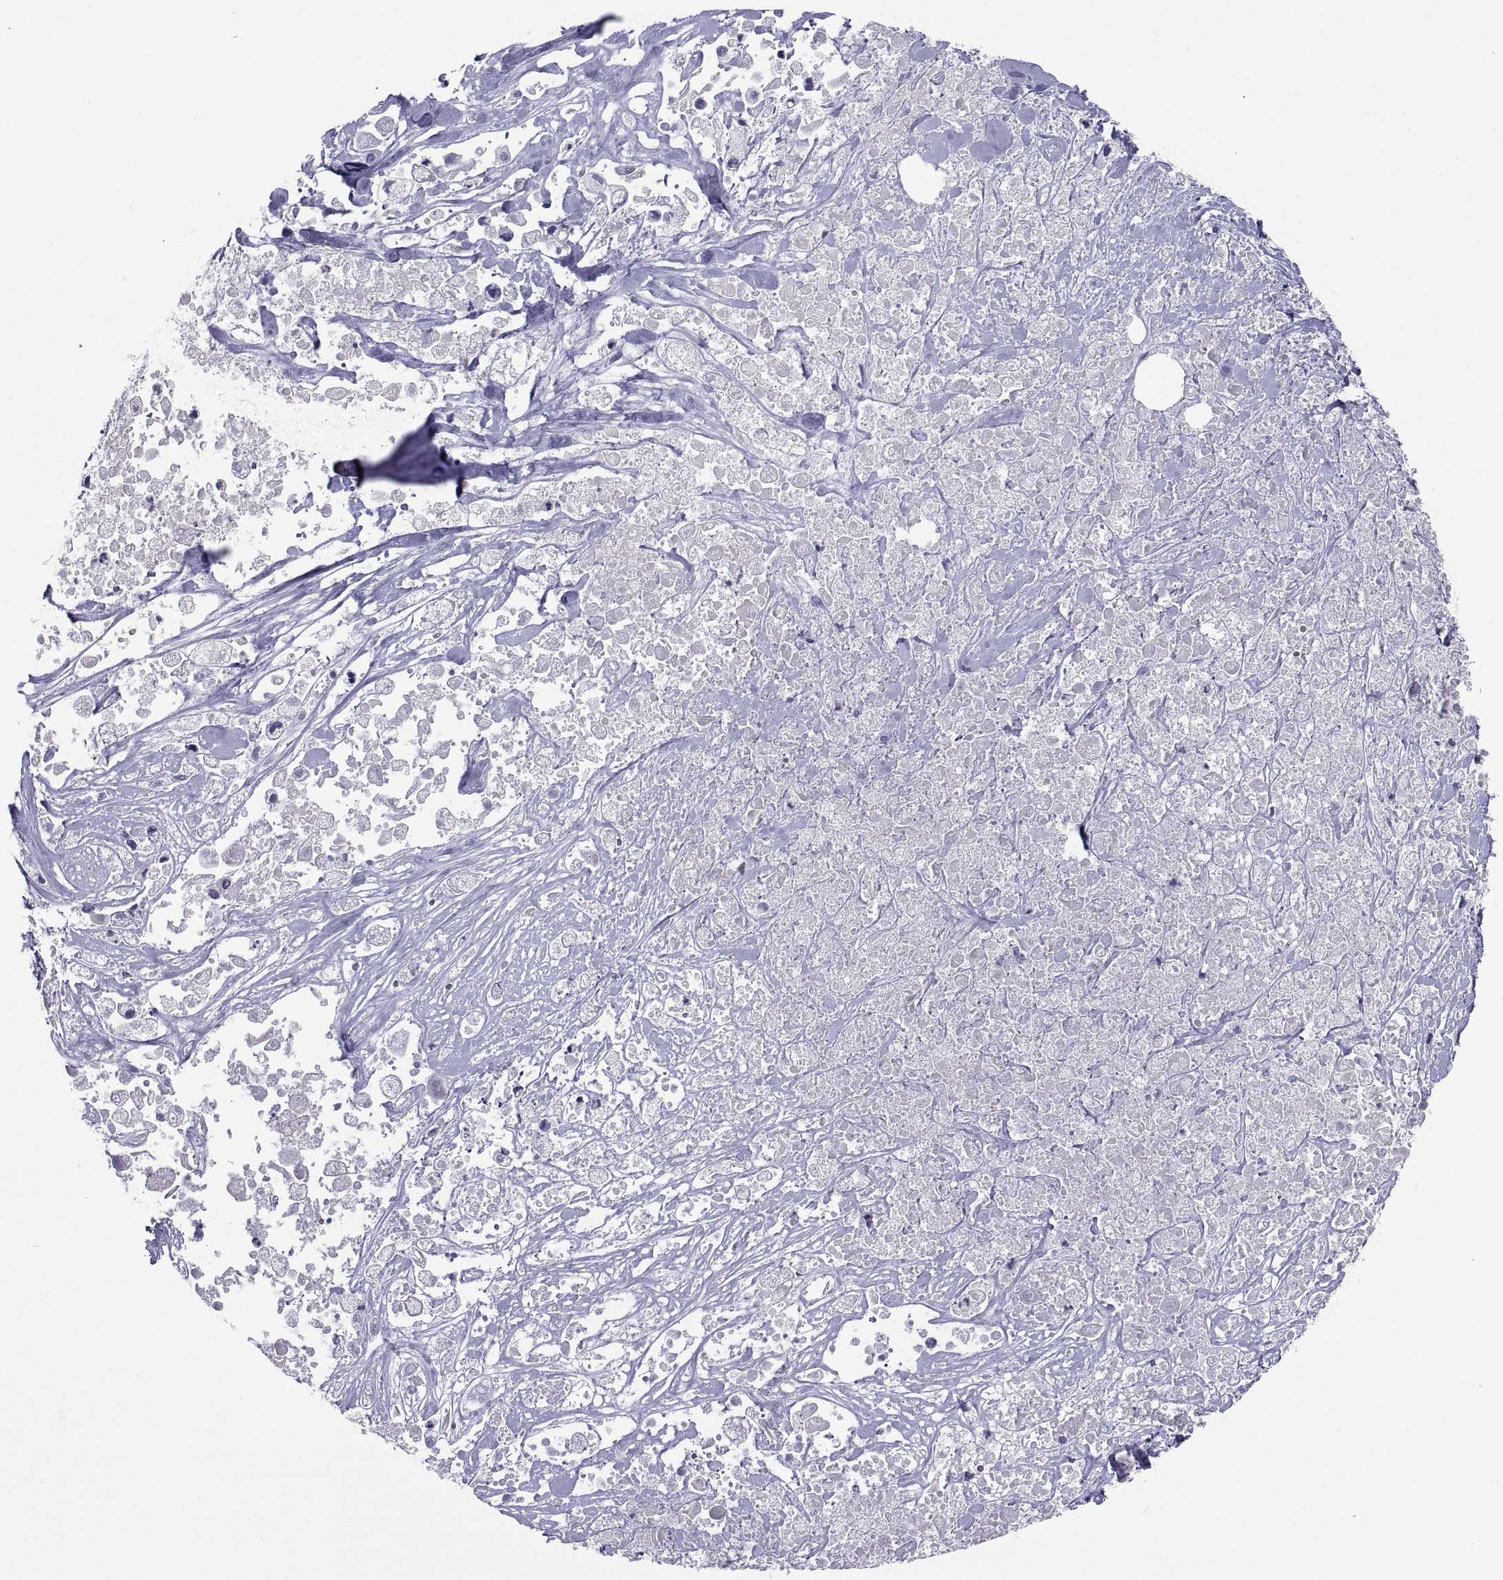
{"staining": {"intensity": "negative", "quantity": "none", "location": "none"}, "tissue": "pancreatic cancer", "cell_type": "Tumor cells", "image_type": "cancer", "snomed": [{"axis": "morphology", "description": "Adenocarcinoma, NOS"}, {"axis": "topography", "description": "Pancreas"}], "caption": "Histopathology image shows no significant protein staining in tumor cells of pancreatic cancer (adenocarcinoma). The staining is performed using DAB (3,3'-diaminobenzidine) brown chromogen with nuclei counter-stained in using hematoxylin.", "gene": "TGFBR3L", "patient": {"sex": "male", "age": 44}}